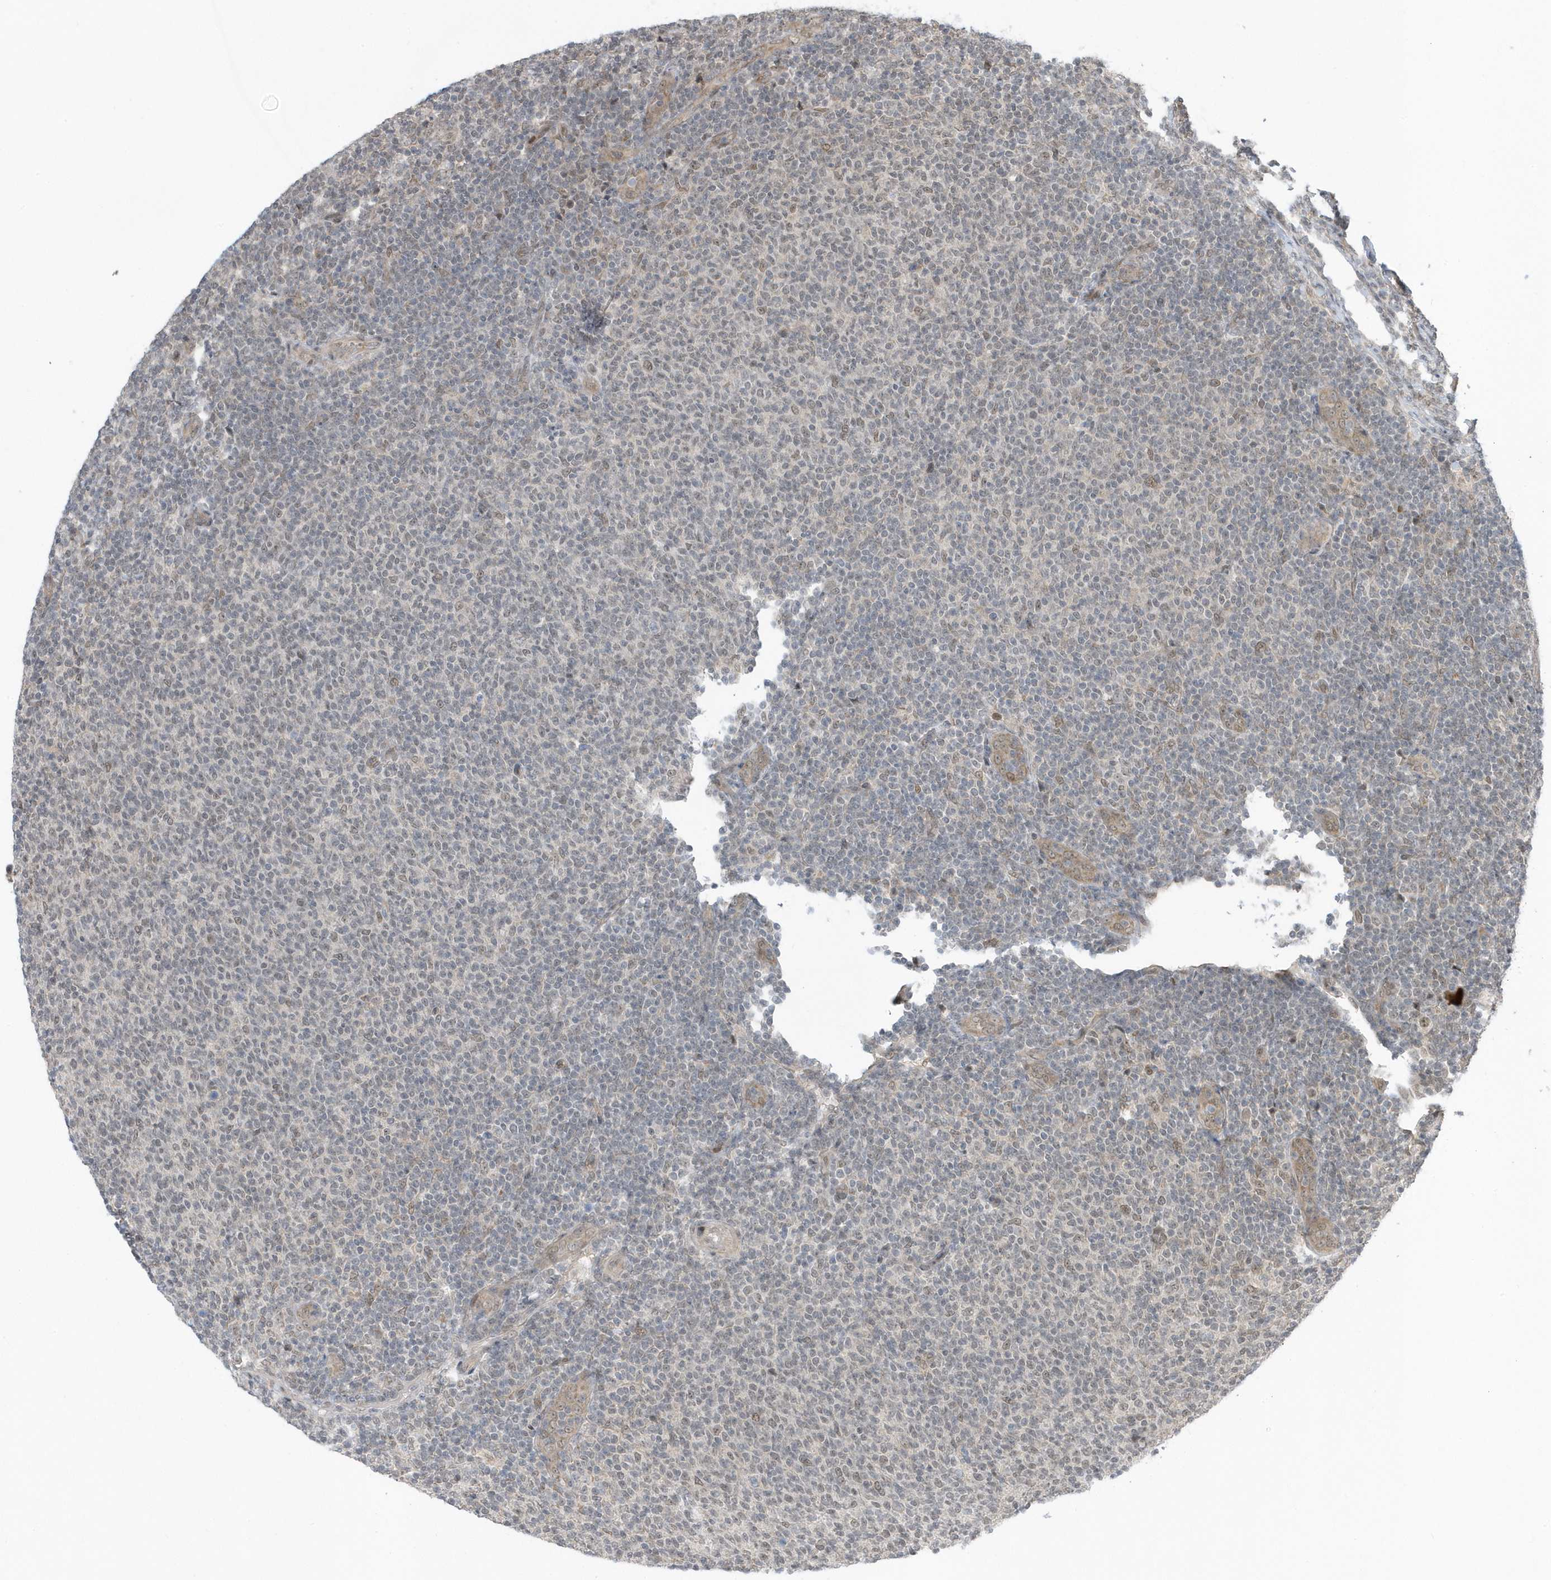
{"staining": {"intensity": "negative", "quantity": "none", "location": "none"}, "tissue": "lymphoma", "cell_type": "Tumor cells", "image_type": "cancer", "snomed": [{"axis": "morphology", "description": "Malignant lymphoma, non-Hodgkin's type, Low grade"}, {"axis": "topography", "description": "Lymph node"}], "caption": "Immunohistochemistry (IHC) image of malignant lymphoma, non-Hodgkin's type (low-grade) stained for a protein (brown), which displays no positivity in tumor cells.", "gene": "USP53", "patient": {"sex": "male", "age": 66}}